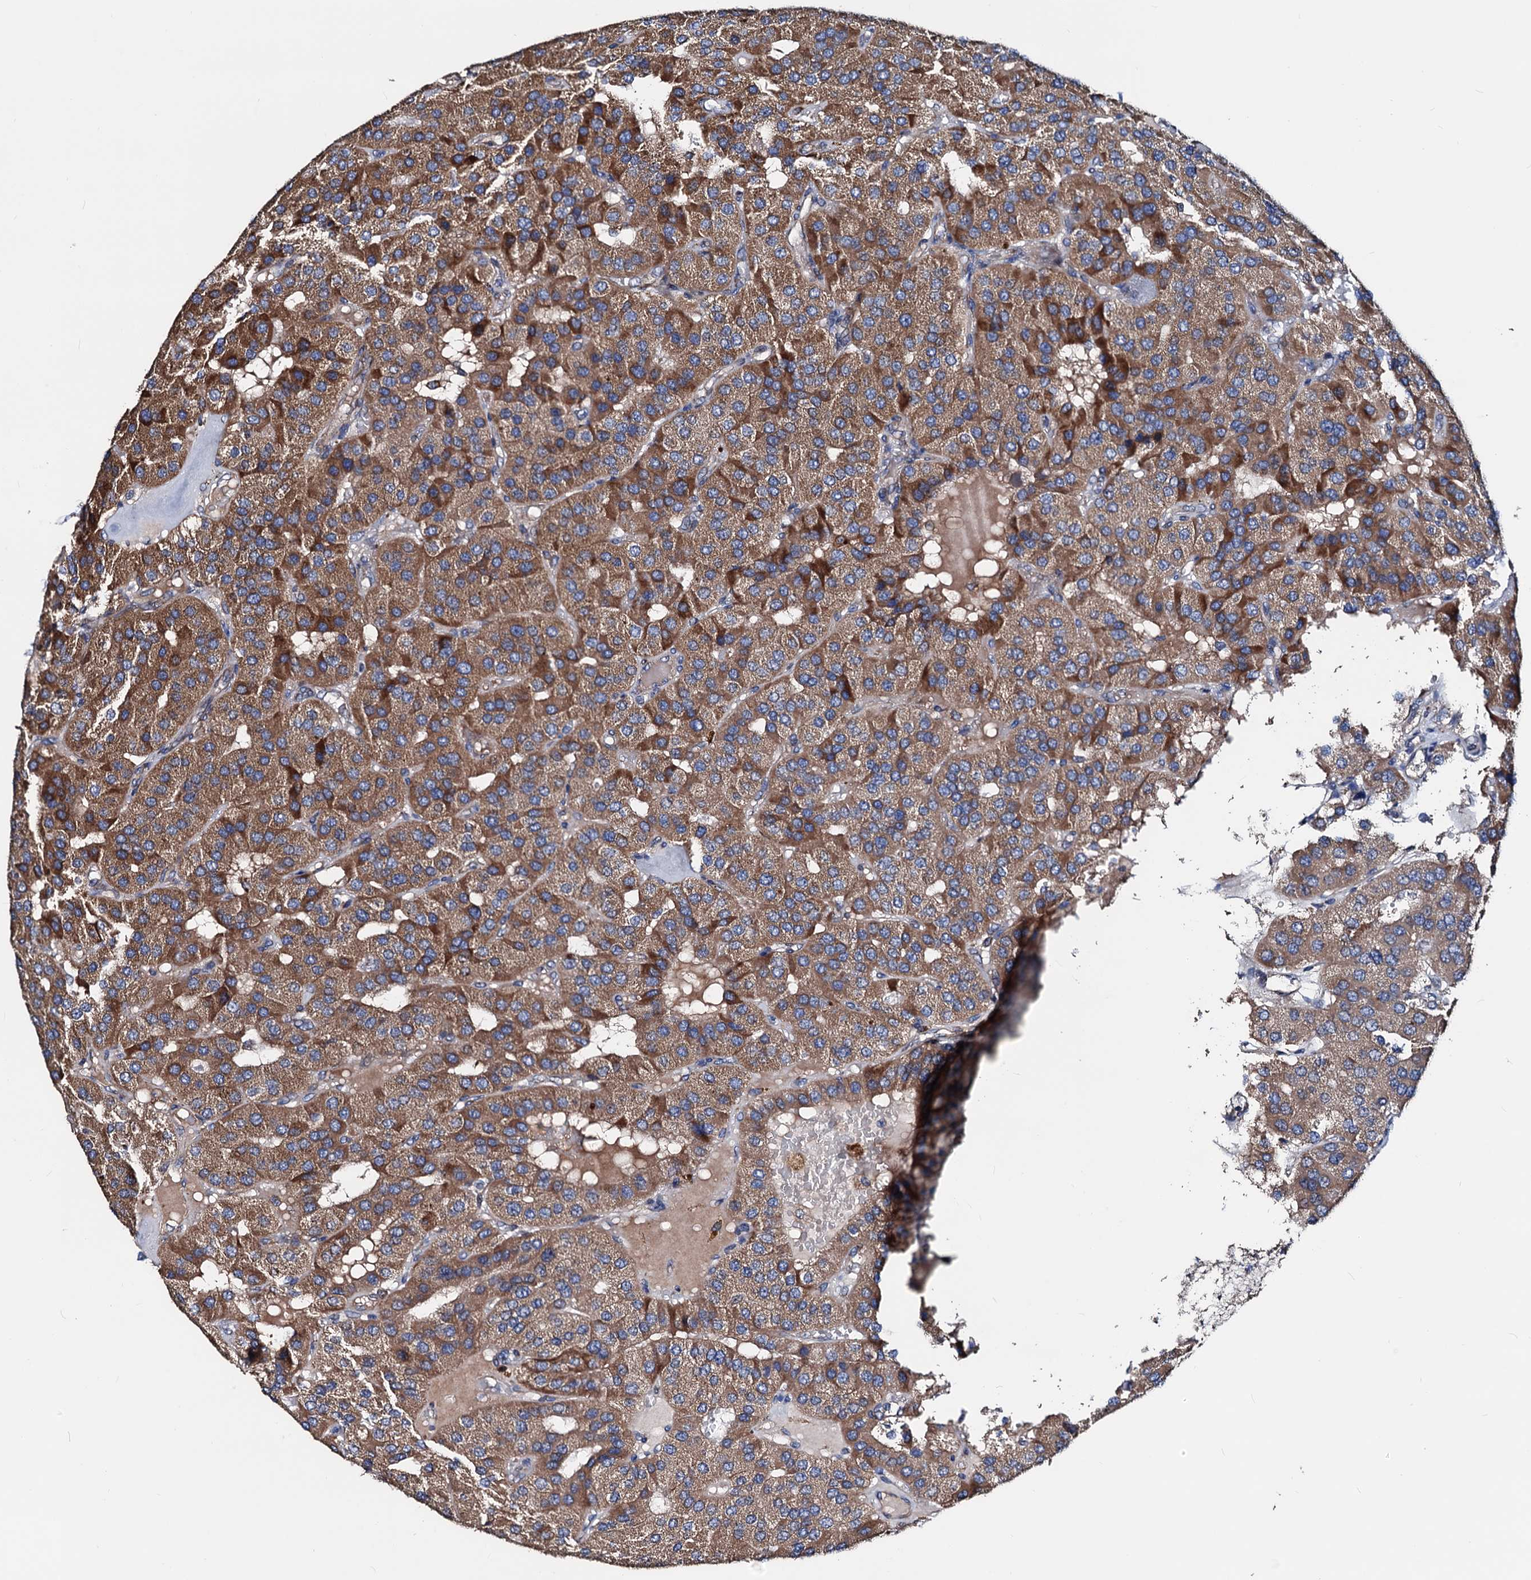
{"staining": {"intensity": "moderate", "quantity": ">75%", "location": "cytoplasmic/membranous"}, "tissue": "parathyroid gland", "cell_type": "Glandular cells", "image_type": "normal", "snomed": [{"axis": "morphology", "description": "Normal tissue, NOS"}, {"axis": "morphology", "description": "Adenoma, NOS"}, {"axis": "topography", "description": "Parathyroid gland"}], "caption": "This image displays immunohistochemistry staining of normal parathyroid gland, with medium moderate cytoplasmic/membranous expression in about >75% of glandular cells.", "gene": "AKAP11", "patient": {"sex": "female", "age": 86}}